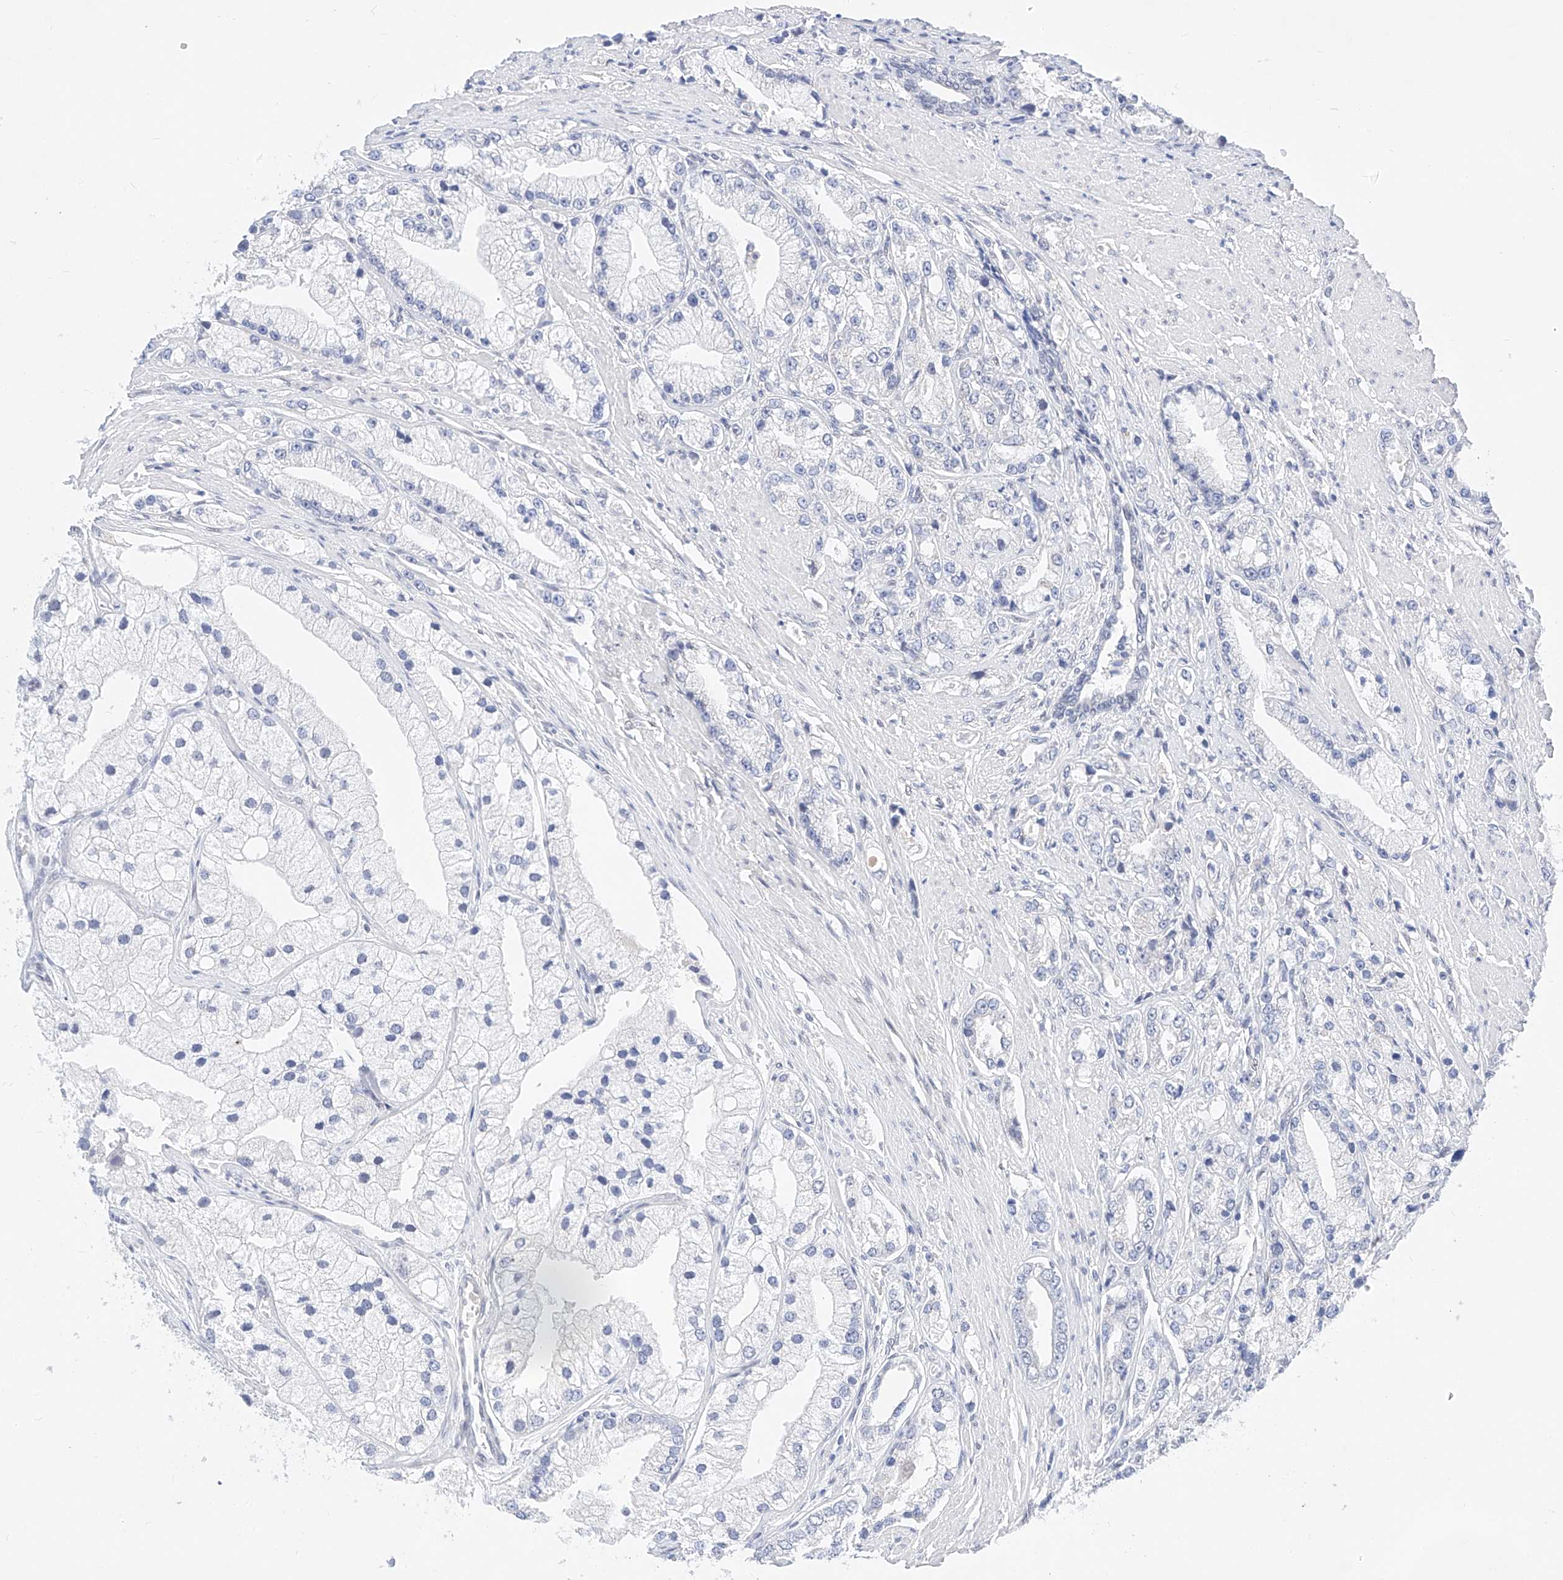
{"staining": {"intensity": "negative", "quantity": "none", "location": "none"}, "tissue": "prostate cancer", "cell_type": "Tumor cells", "image_type": "cancer", "snomed": [{"axis": "morphology", "description": "Adenocarcinoma, High grade"}, {"axis": "topography", "description": "Prostate"}], "caption": "Human prostate cancer stained for a protein using immunohistochemistry displays no expression in tumor cells.", "gene": "KCNJ1", "patient": {"sex": "male", "age": 50}}